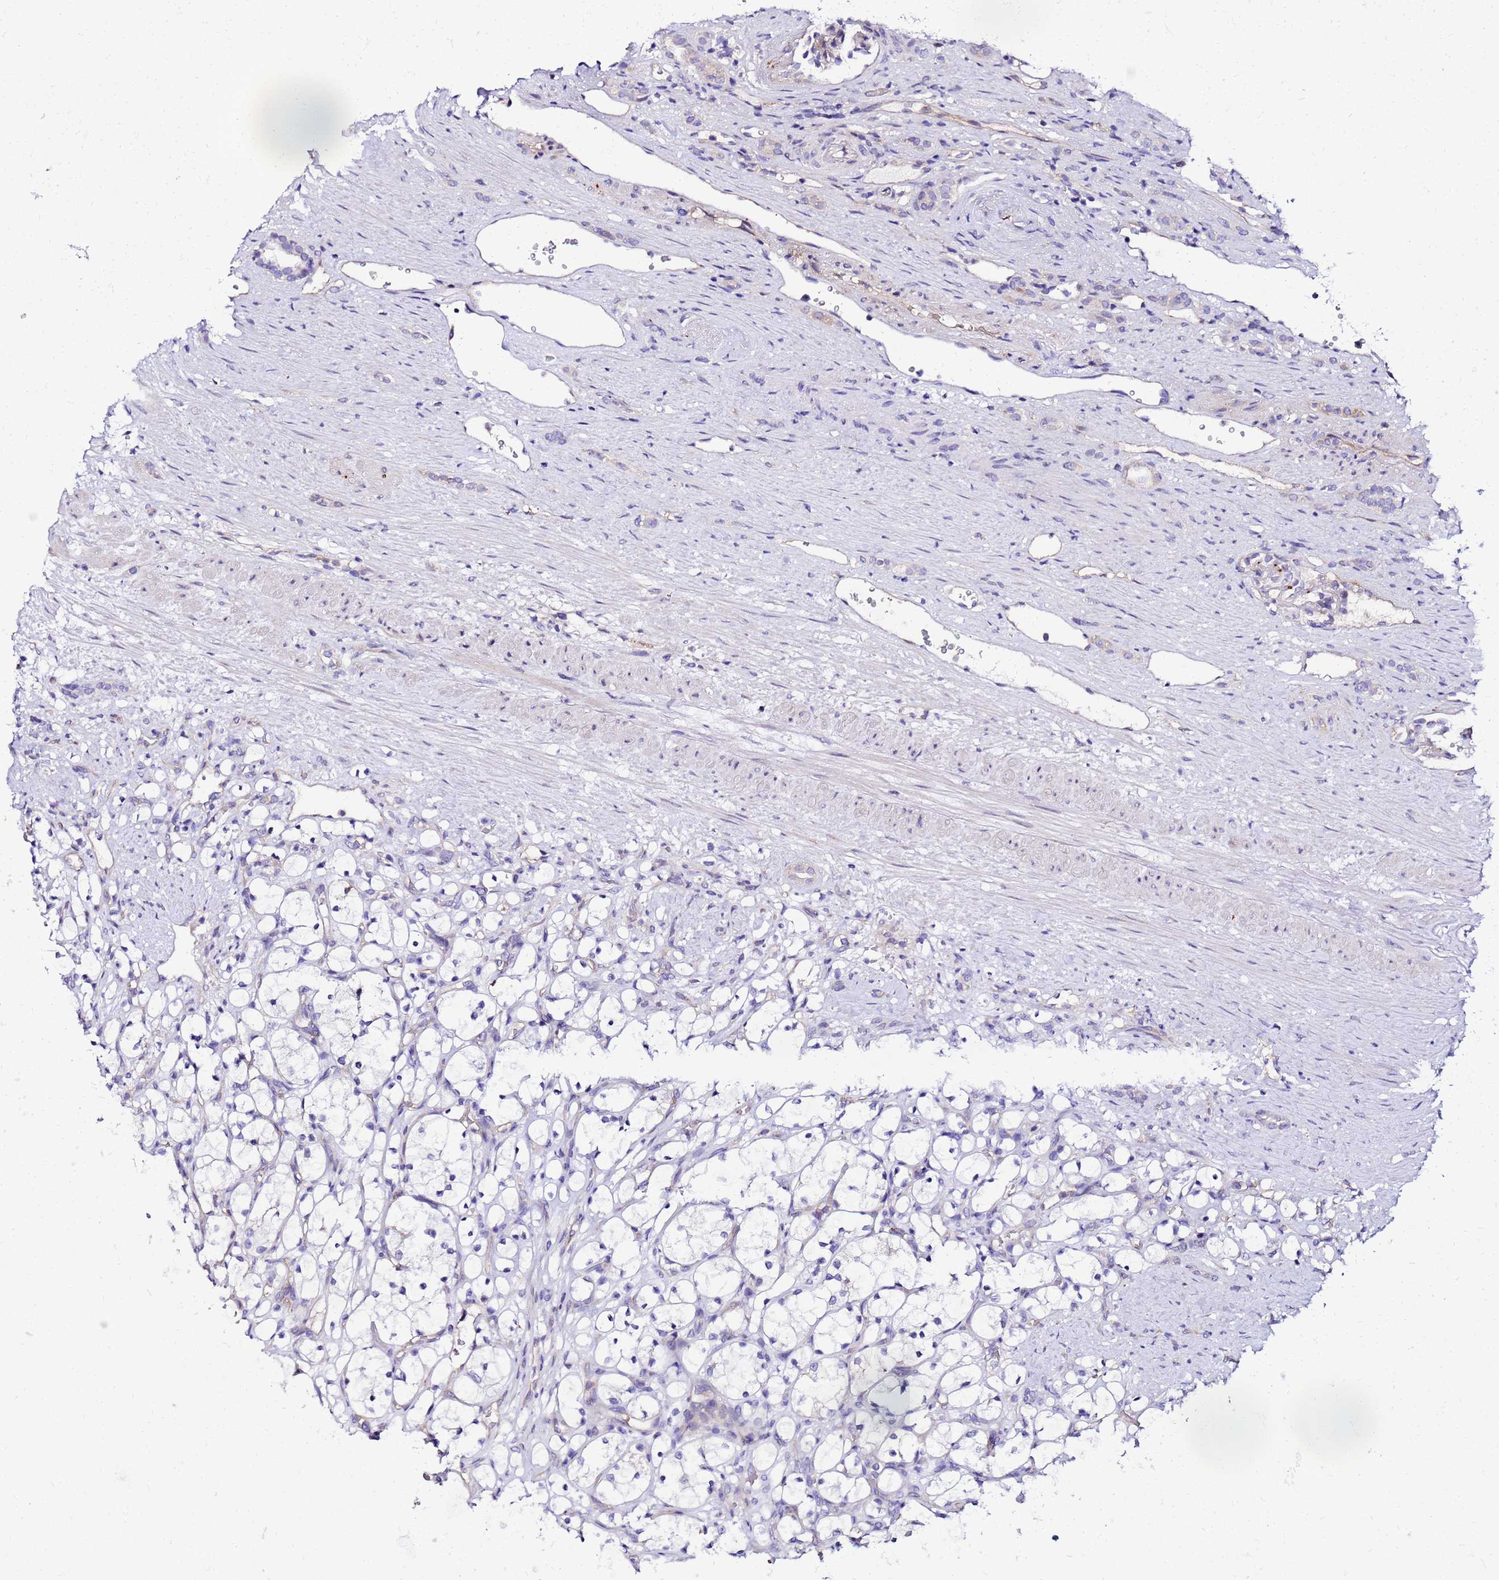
{"staining": {"intensity": "negative", "quantity": "none", "location": "none"}, "tissue": "renal cancer", "cell_type": "Tumor cells", "image_type": "cancer", "snomed": [{"axis": "morphology", "description": "Adenocarcinoma, NOS"}, {"axis": "topography", "description": "Kidney"}], "caption": "Image shows no significant protein positivity in tumor cells of renal cancer.", "gene": "HERC5", "patient": {"sex": "female", "age": 69}}